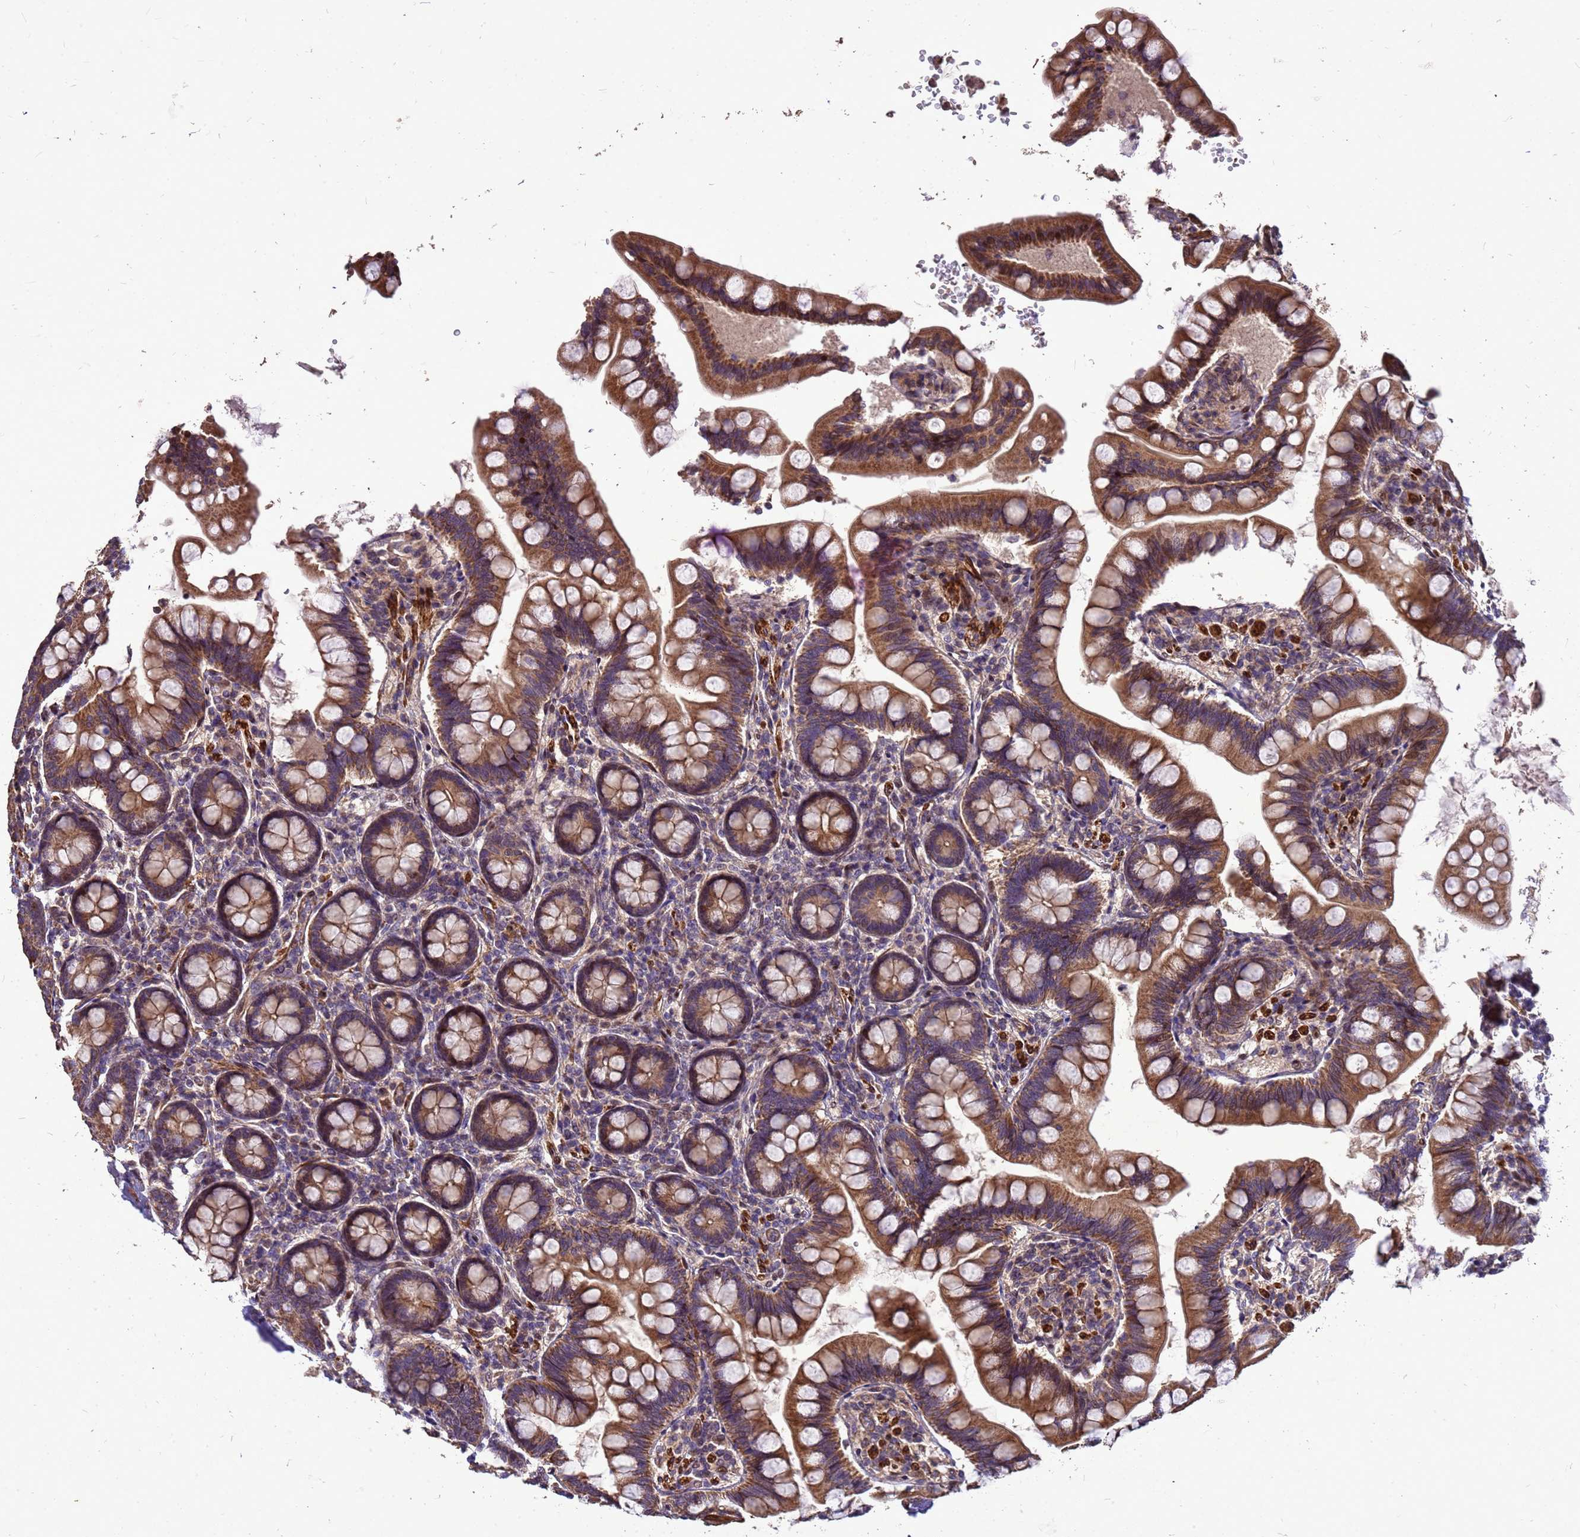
{"staining": {"intensity": "strong", "quantity": ">75%", "location": "cytoplasmic/membranous"}, "tissue": "small intestine", "cell_type": "Glandular cells", "image_type": "normal", "snomed": [{"axis": "morphology", "description": "Normal tissue, NOS"}, {"axis": "topography", "description": "Small intestine"}], "caption": "Glandular cells show high levels of strong cytoplasmic/membranous positivity in about >75% of cells in benign small intestine.", "gene": "RSPRY1", "patient": {"sex": "male", "age": 7}}